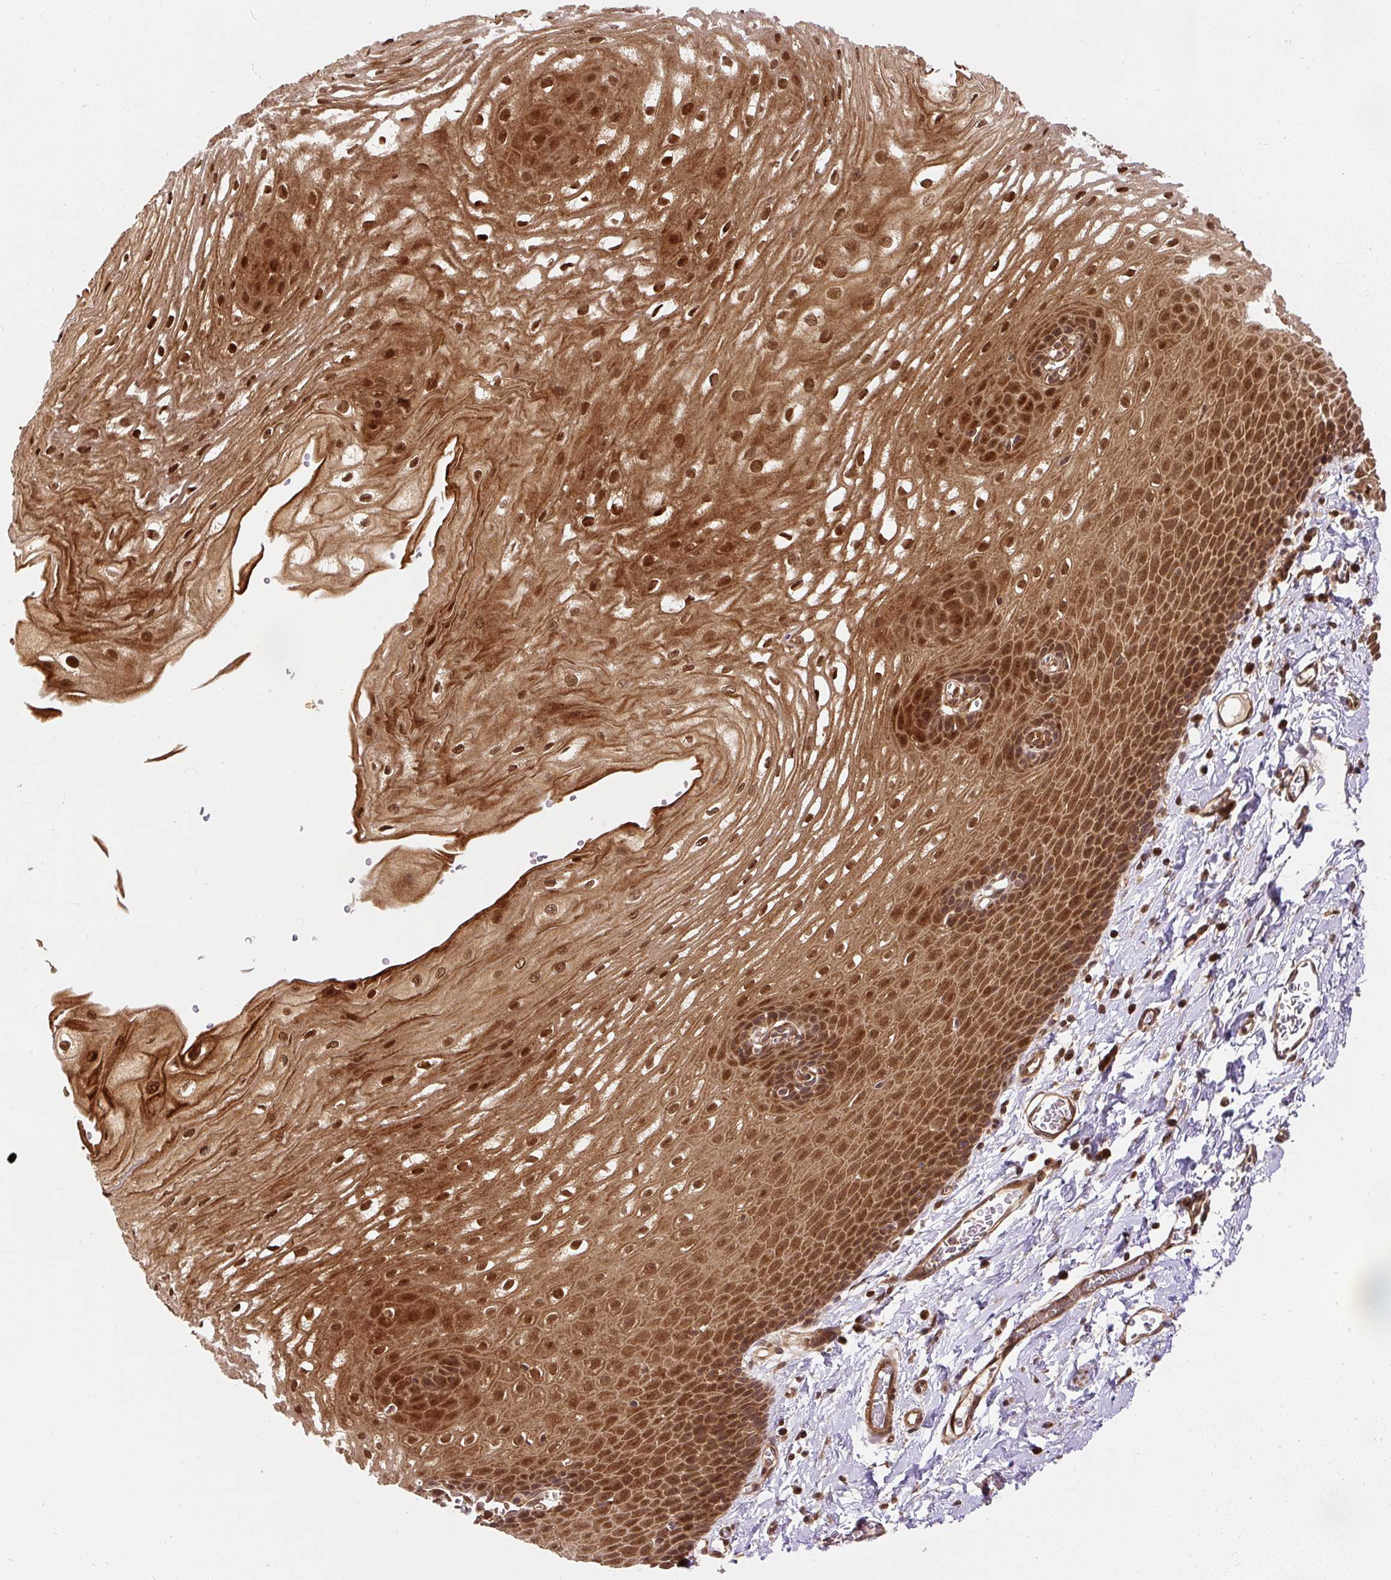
{"staining": {"intensity": "strong", "quantity": ">75%", "location": "cytoplasmic/membranous,nuclear"}, "tissue": "esophagus", "cell_type": "Squamous epithelial cells", "image_type": "normal", "snomed": [{"axis": "morphology", "description": "Normal tissue, NOS"}, {"axis": "topography", "description": "Esophagus"}], "caption": "Immunohistochemistry image of normal human esophagus stained for a protein (brown), which reveals high levels of strong cytoplasmic/membranous,nuclear expression in about >75% of squamous epithelial cells.", "gene": "PSMD1", "patient": {"sex": "male", "age": 70}}